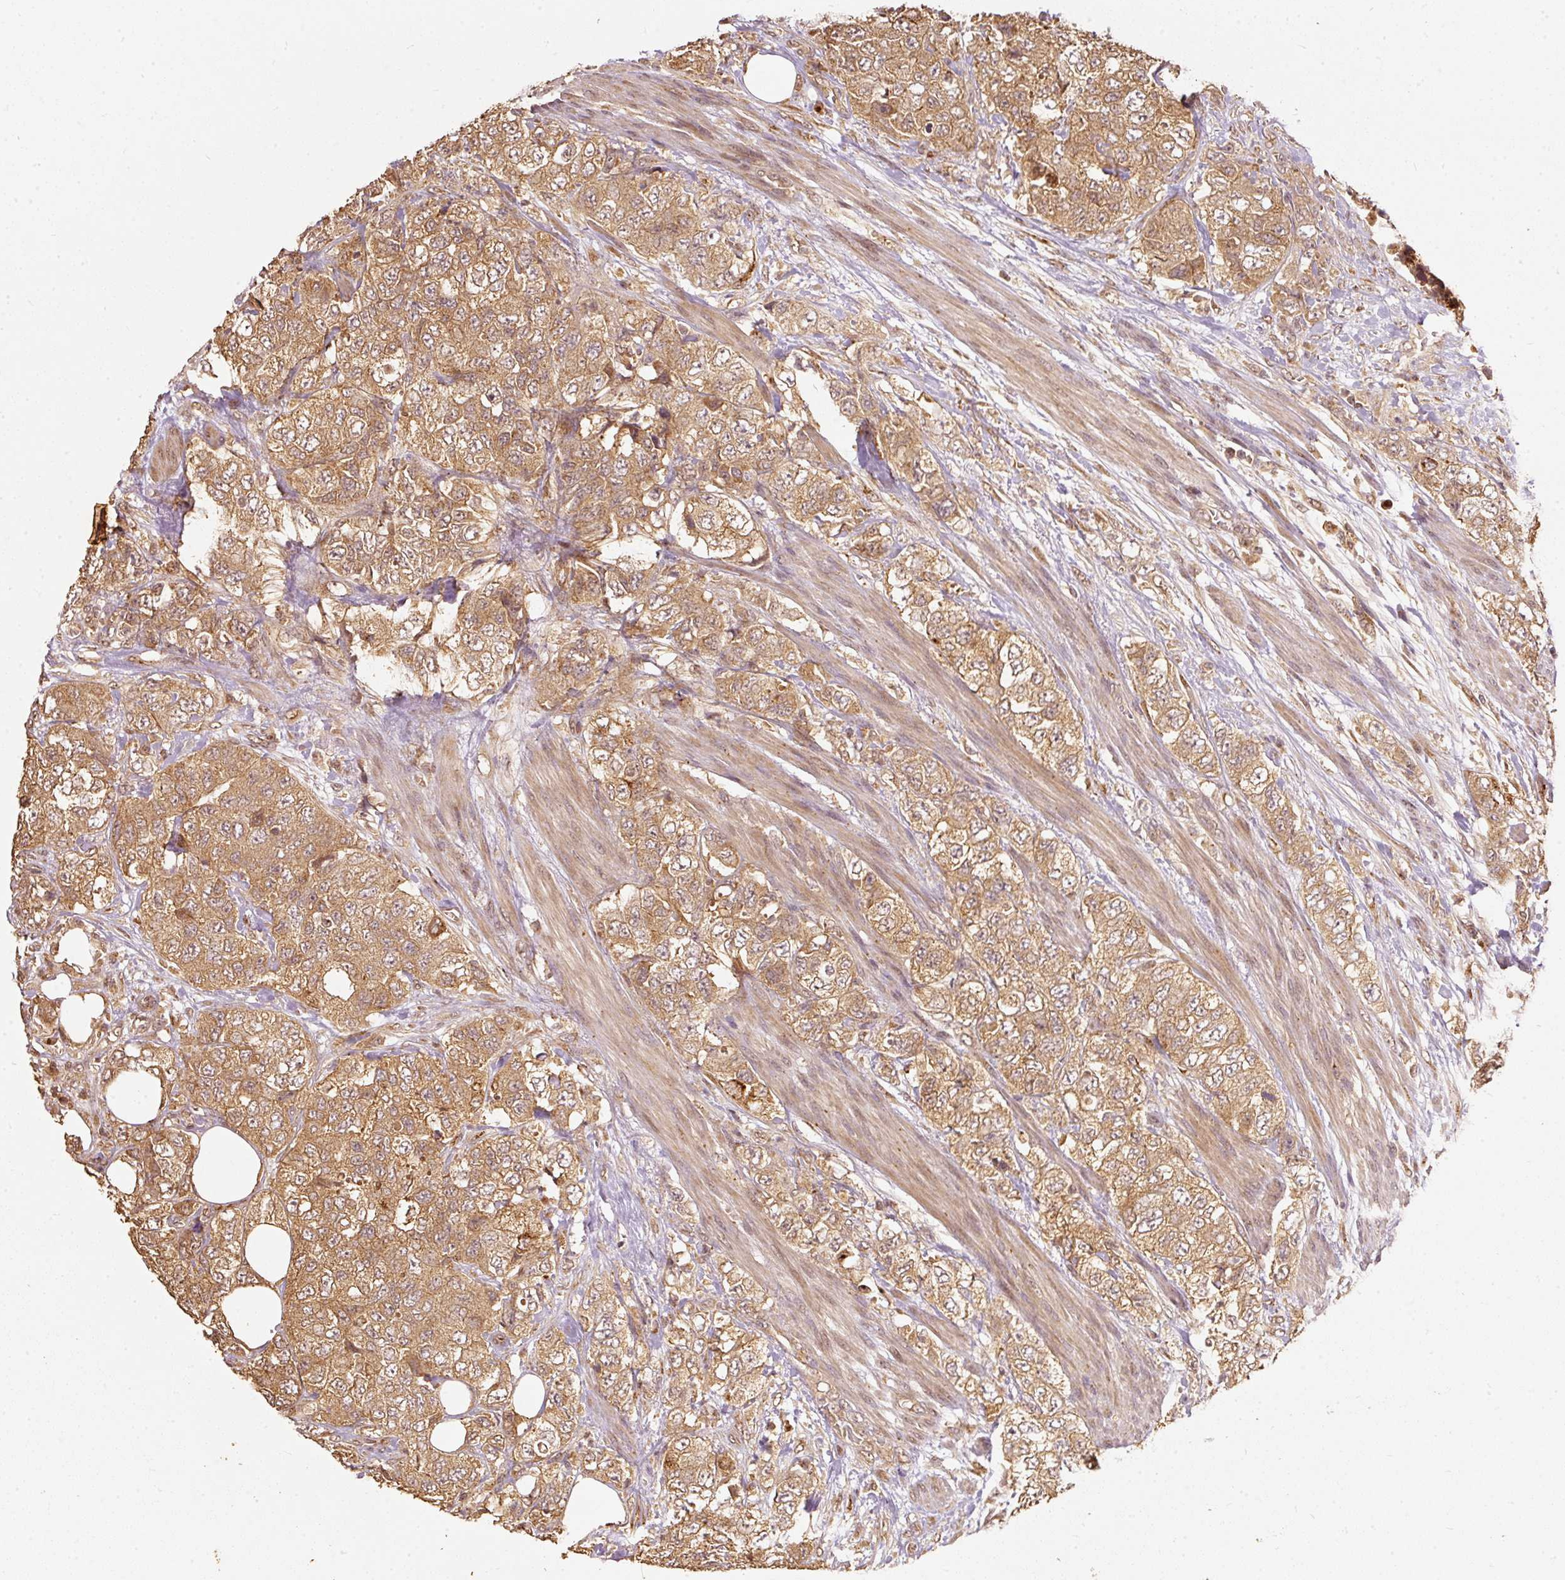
{"staining": {"intensity": "moderate", "quantity": ">75%", "location": "cytoplasmic/membranous"}, "tissue": "urothelial cancer", "cell_type": "Tumor cells", "image_type": "cancer", "snomed": [{"axis": "morphology", "description": "Urothelial carcinoma, High grade"}, {"axis": "topography", "description": "Urinary bladder"}], "caption": "IHC micrograph of human urothelial cancer stained for a protein (brown), which demonstrates medium levels of moderate cytoplasmic/membranous staining in approximately >75% of tumor cells.", "gene": "FUT8", "patient": {"sex": "female", "age": 78}}